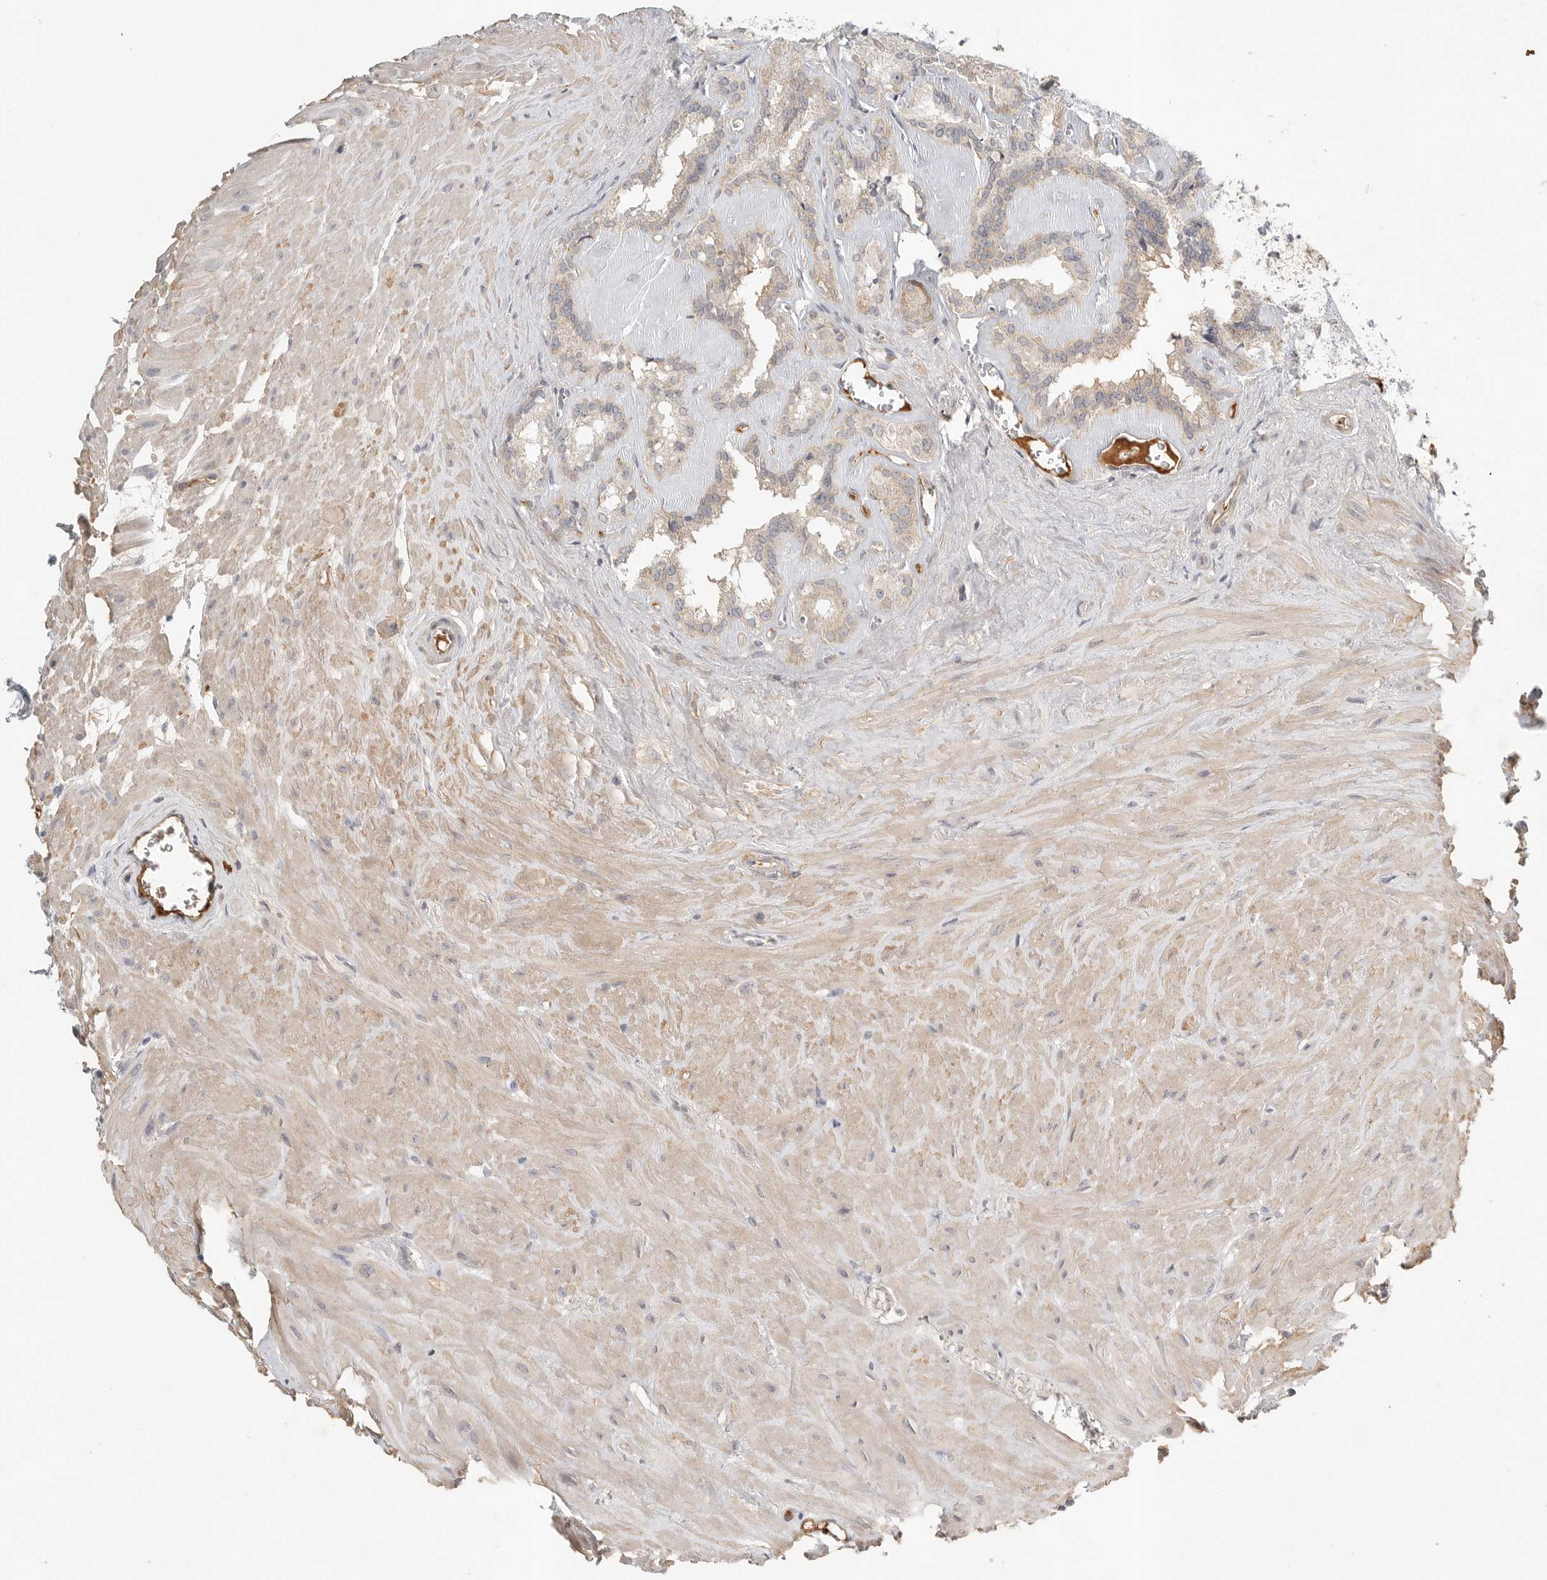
{"staining": {"intensity": "weak", "quantity": ">75%", "location": "cytoplasmic/membranous"}, "tissue": "seminal vesicle", "cell_type": "Glandular cells", "image_type": "normal", "snomed": [{"axis": "morphology", "description": "Normal tissue, NOS"}, {"axis": "topography", "description": "Prostate"}, {"axis": "topography", "description": "Seminal veicle"}], "caption": "Glandular cells exhibit weak cytoplasmic/membranous positivity in approximately >75% of cells in normal seminal vesicle. The staining is performed using DAB brown chromogen to label protein expression. The nuclei are counter-stained blue using hematoxylin.", "gene": "SLC25A36", "patient": {"sex": "male", "age": 59}}